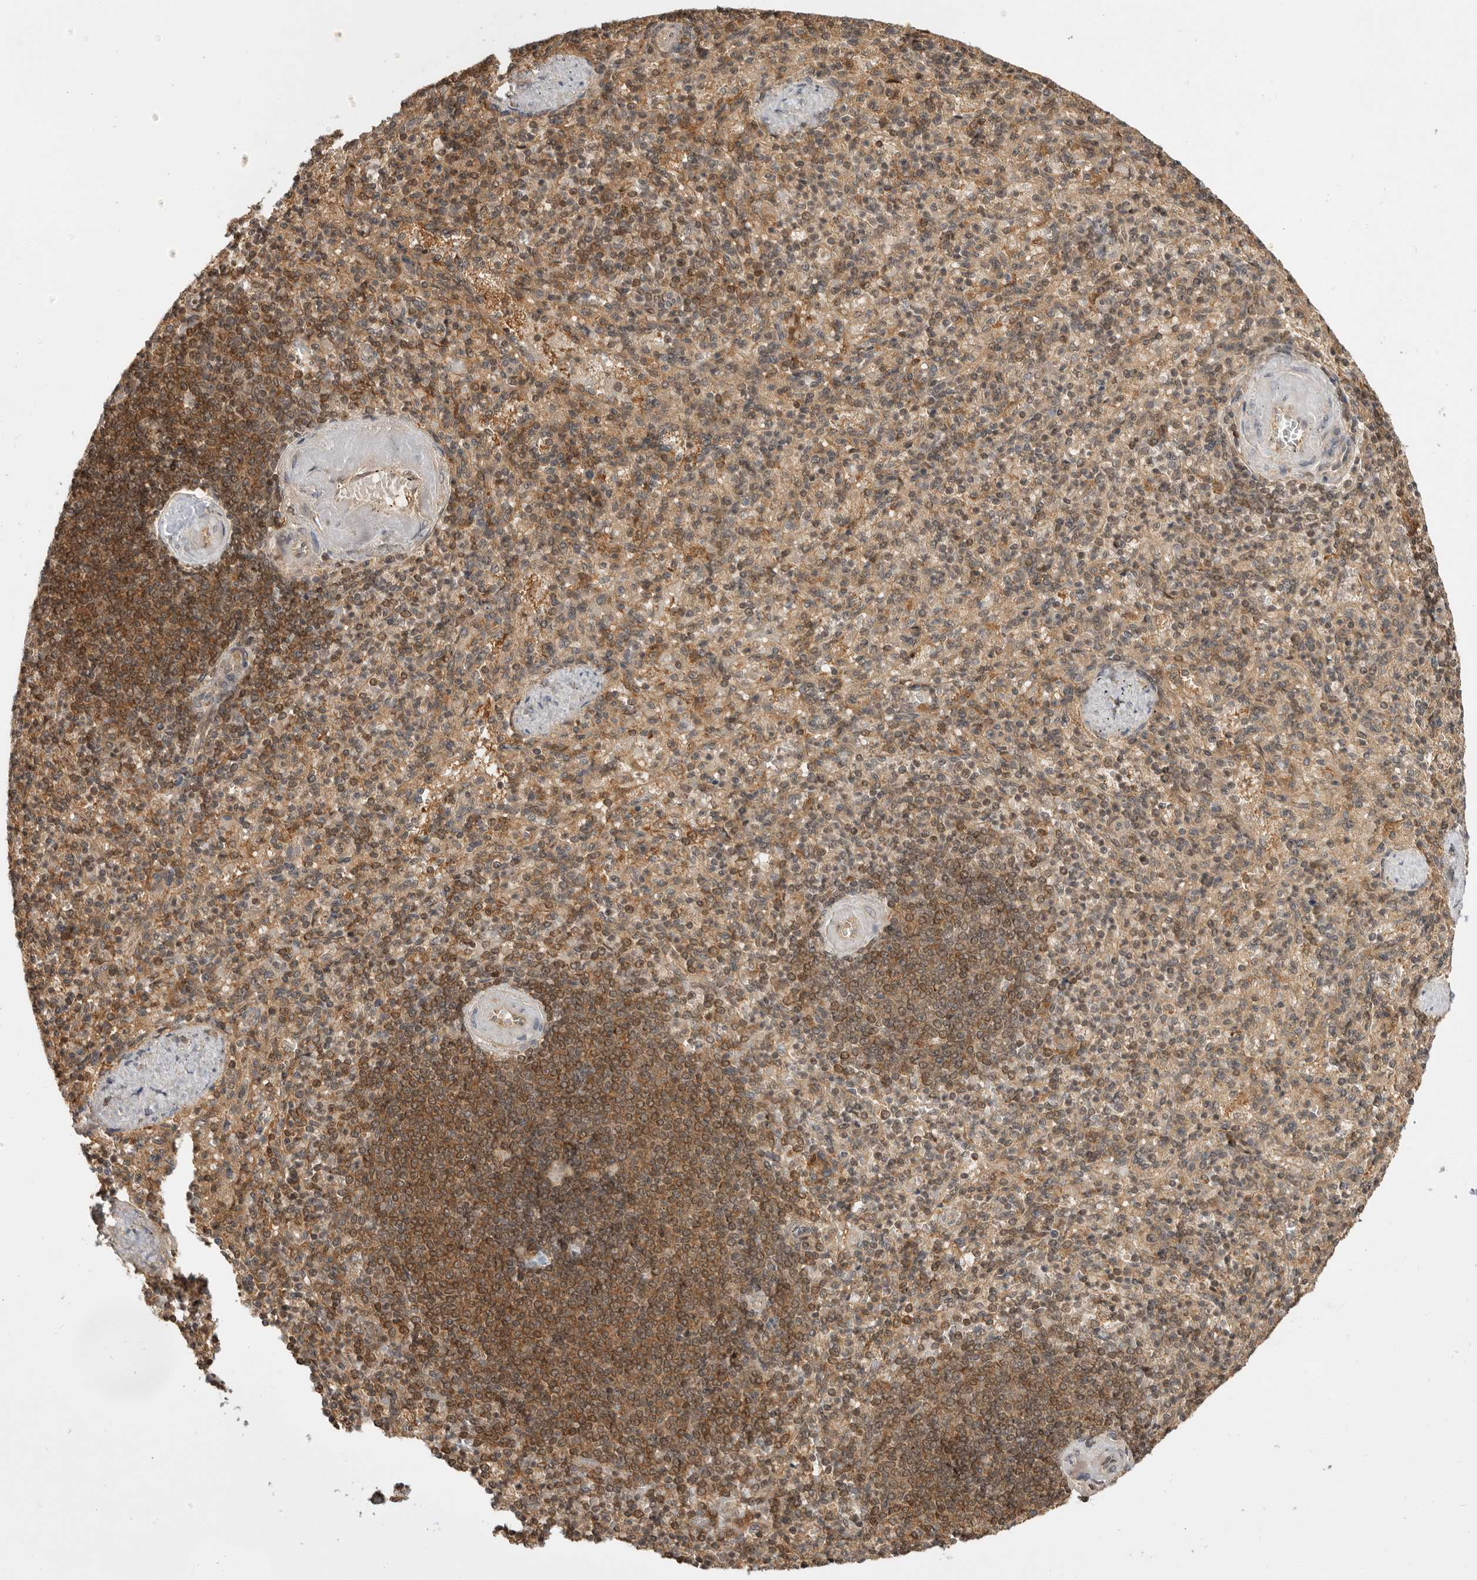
{"staining": {"intensity": "moderate", "quantity": ">75%", "location": "cytoplasmic/membranous,nuclear"}, "tissue": "spleen", "cell_type": "Cells in red pulp", "image_type": "normal", "snomed": [{"axis": "morphology", "description": "Normal tissue, NOS"}, {"axis": "topography", "description": "Spleen"}], "caption": "Moderate cytoplasmic/membranous,nuclear expression for a protein is seen in about >75% of cells in red pulp of normal spleen using IHC.", "gene": "ADPRS", "patient": {"sex": "female", "age": 74}}